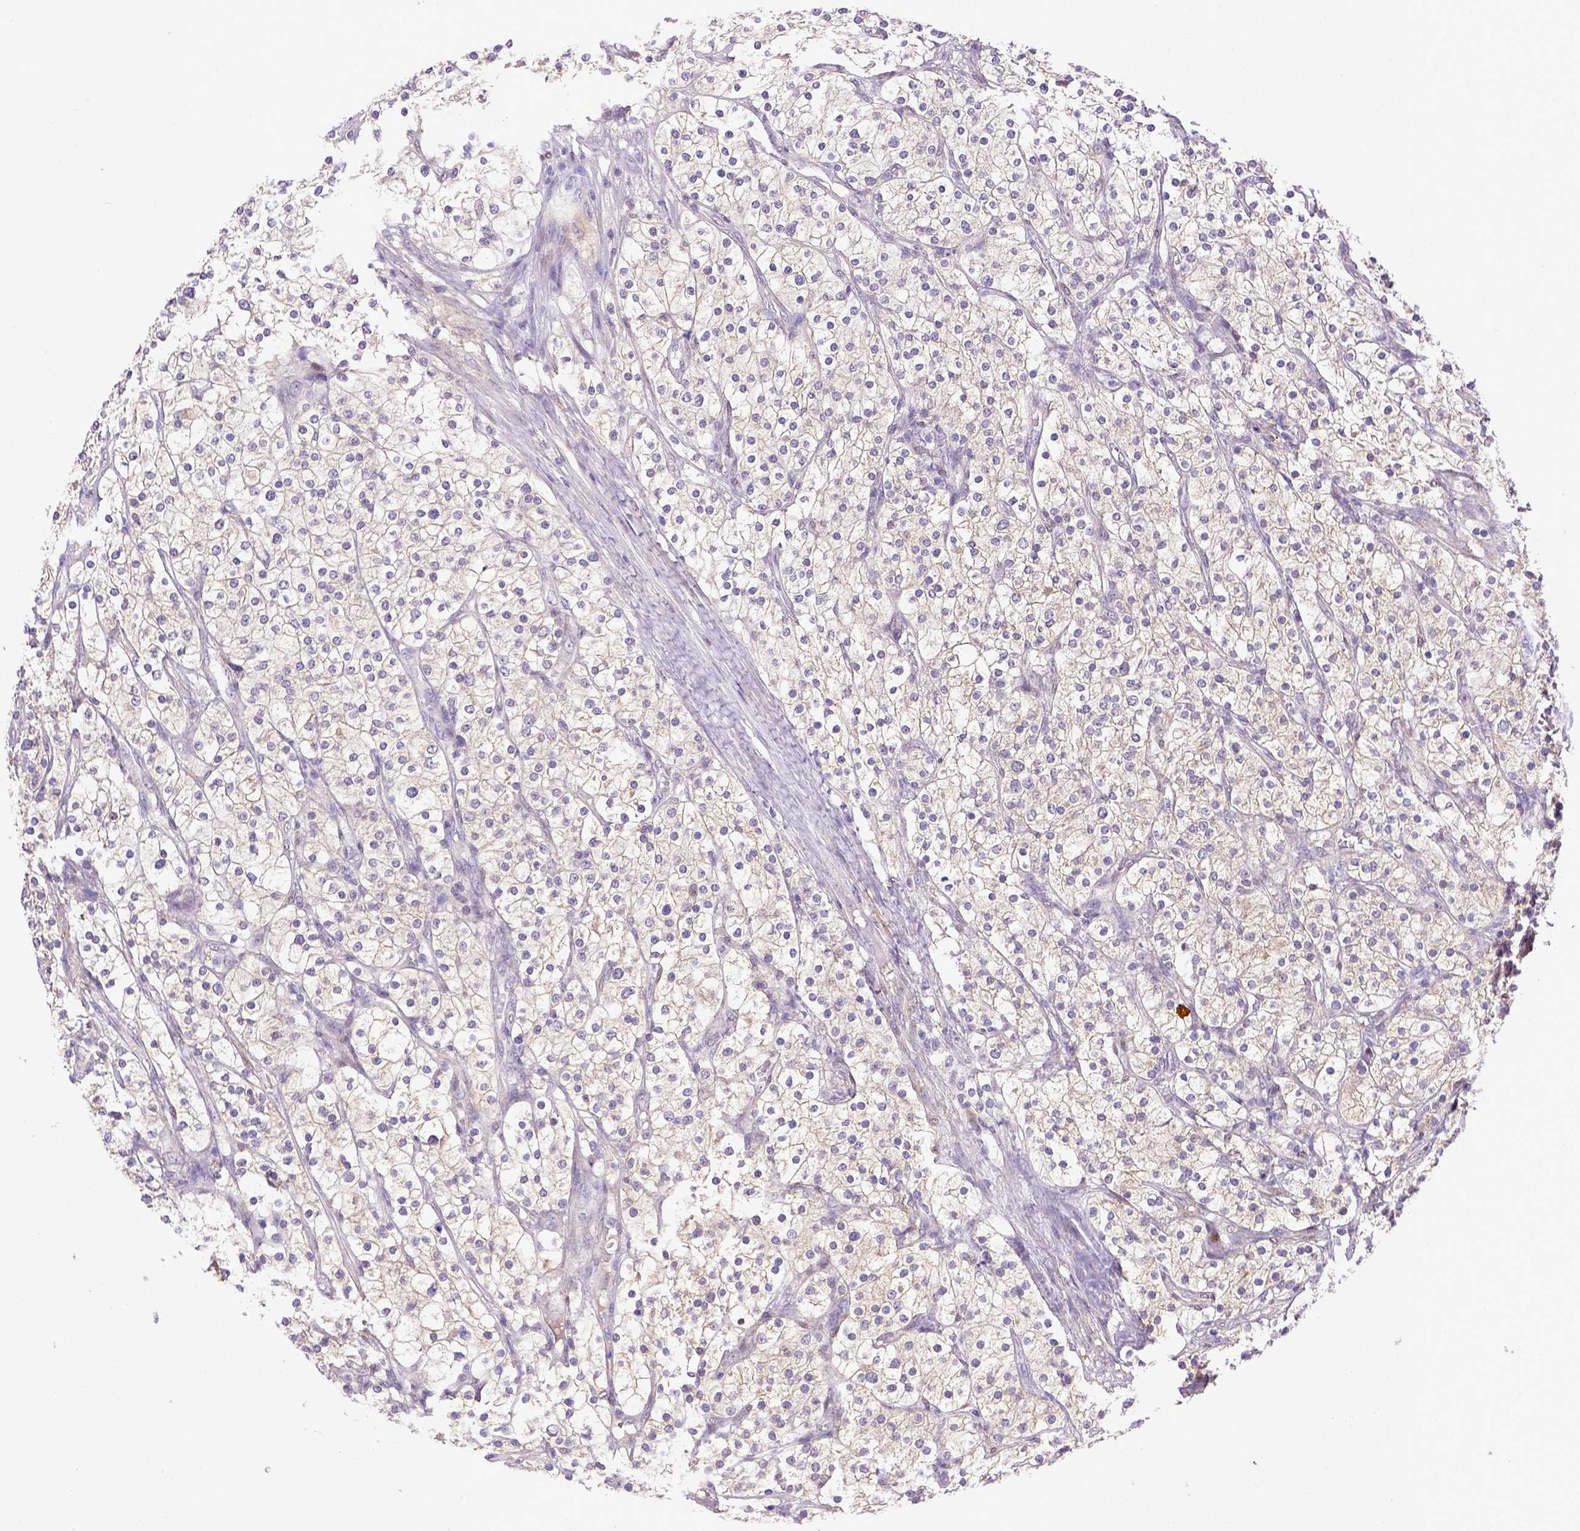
{"staining": {"intensity": "negative", "quantity": "none", "location": "none"}, "tissue": "renal cancer", "cell_type": "Tumor cells", "image_type": "cancer", "snomed": [{"axis": "morphology", "description": "Adenocarcinoma, NOS"}, {"axis": "topography", "description": "Kidney"}], "caption": "This micrograph is of renal cancer (adenocarcinoma) stained with immunohistochemistry (IHC) to label a protein in brown with the nuclei are counter-stained blue. There is no positivity in tumor cells.", "gene": "BTN1A1", "patient": {"sex": "male", "age": 80}}